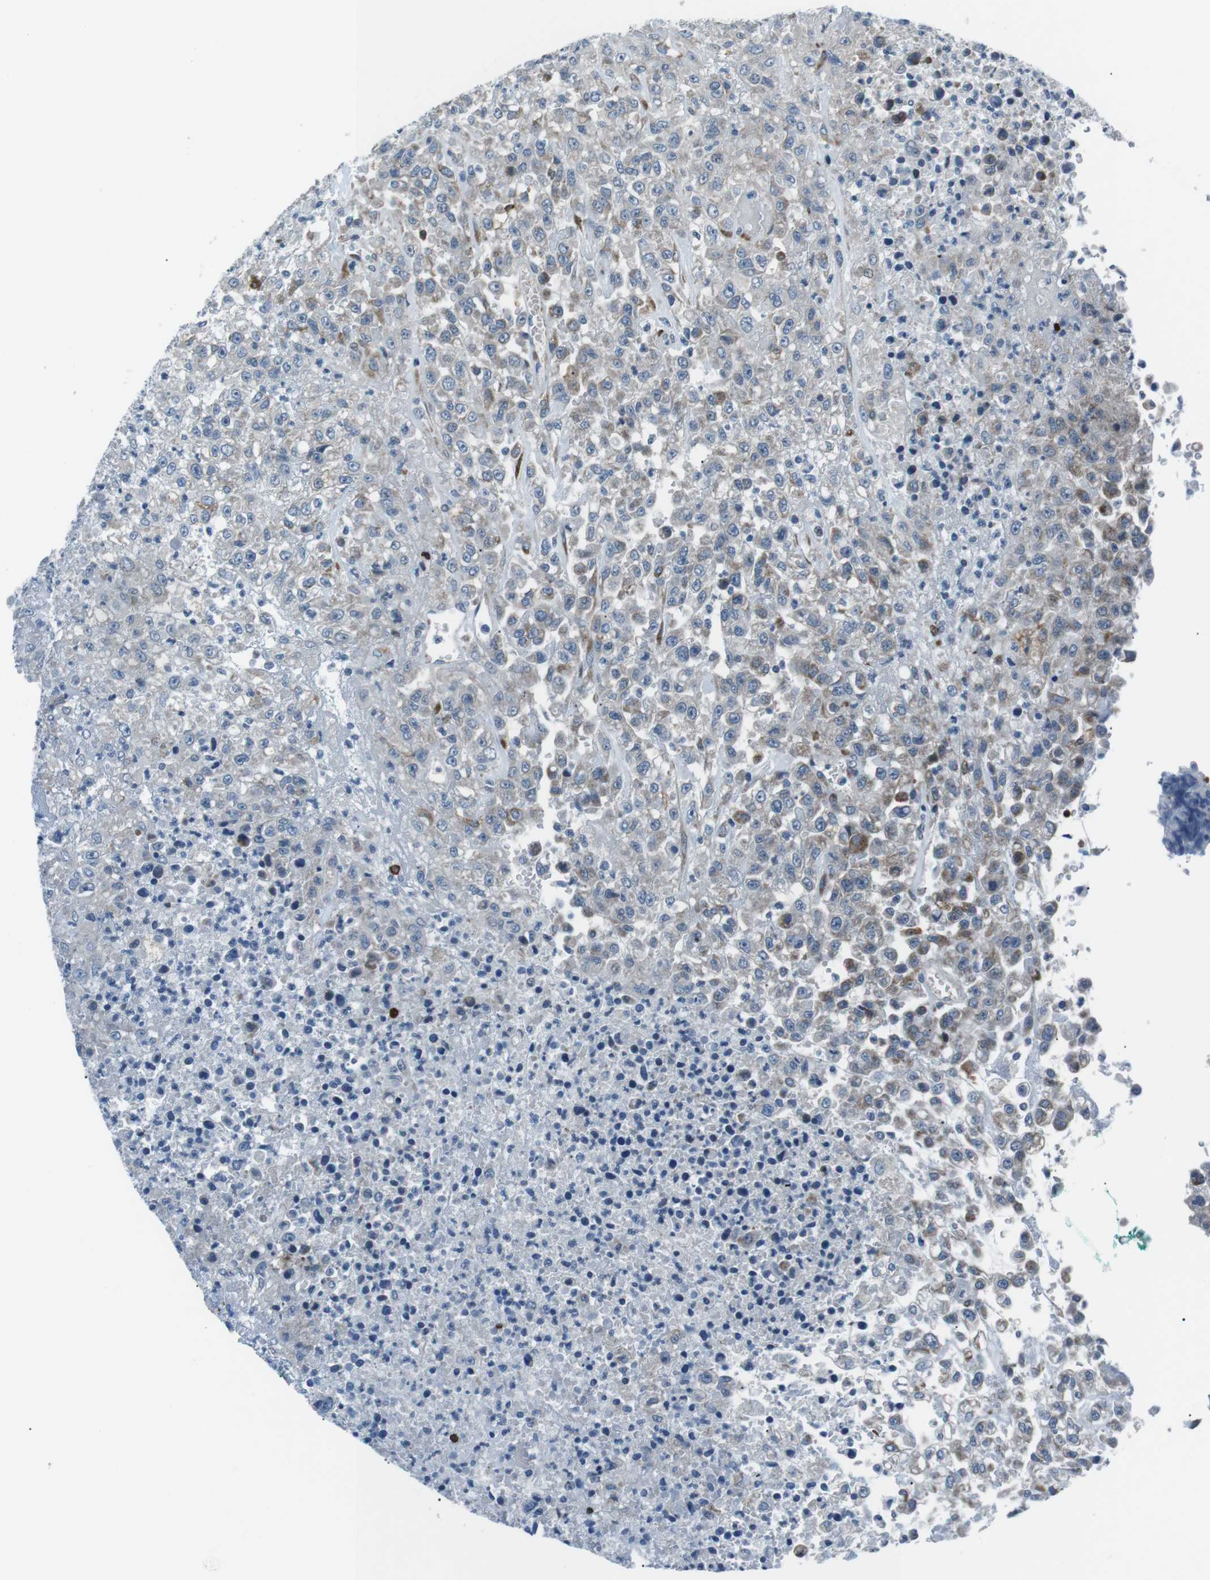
{"staining": {"intensity": "weak", "quantity": "<25%", "location": "cytoplasmic/membranous"}, "tissue": "urothelial cancer", "cell_type": "Tumor cells", "image_type": "cancer", "snomed": [{"axis": "morphology", "description": "Urothelial carcinoma, High grade"}, {"axis": "topography", "description": "Urinary bladder"}], "caption": "Urothelial carcinoma (high-grade) was stained to show a protein in brown. There is no significant staining in tumor cells.", "gene": "BLNK", "patient": {"sex": "male", "age": 46}}